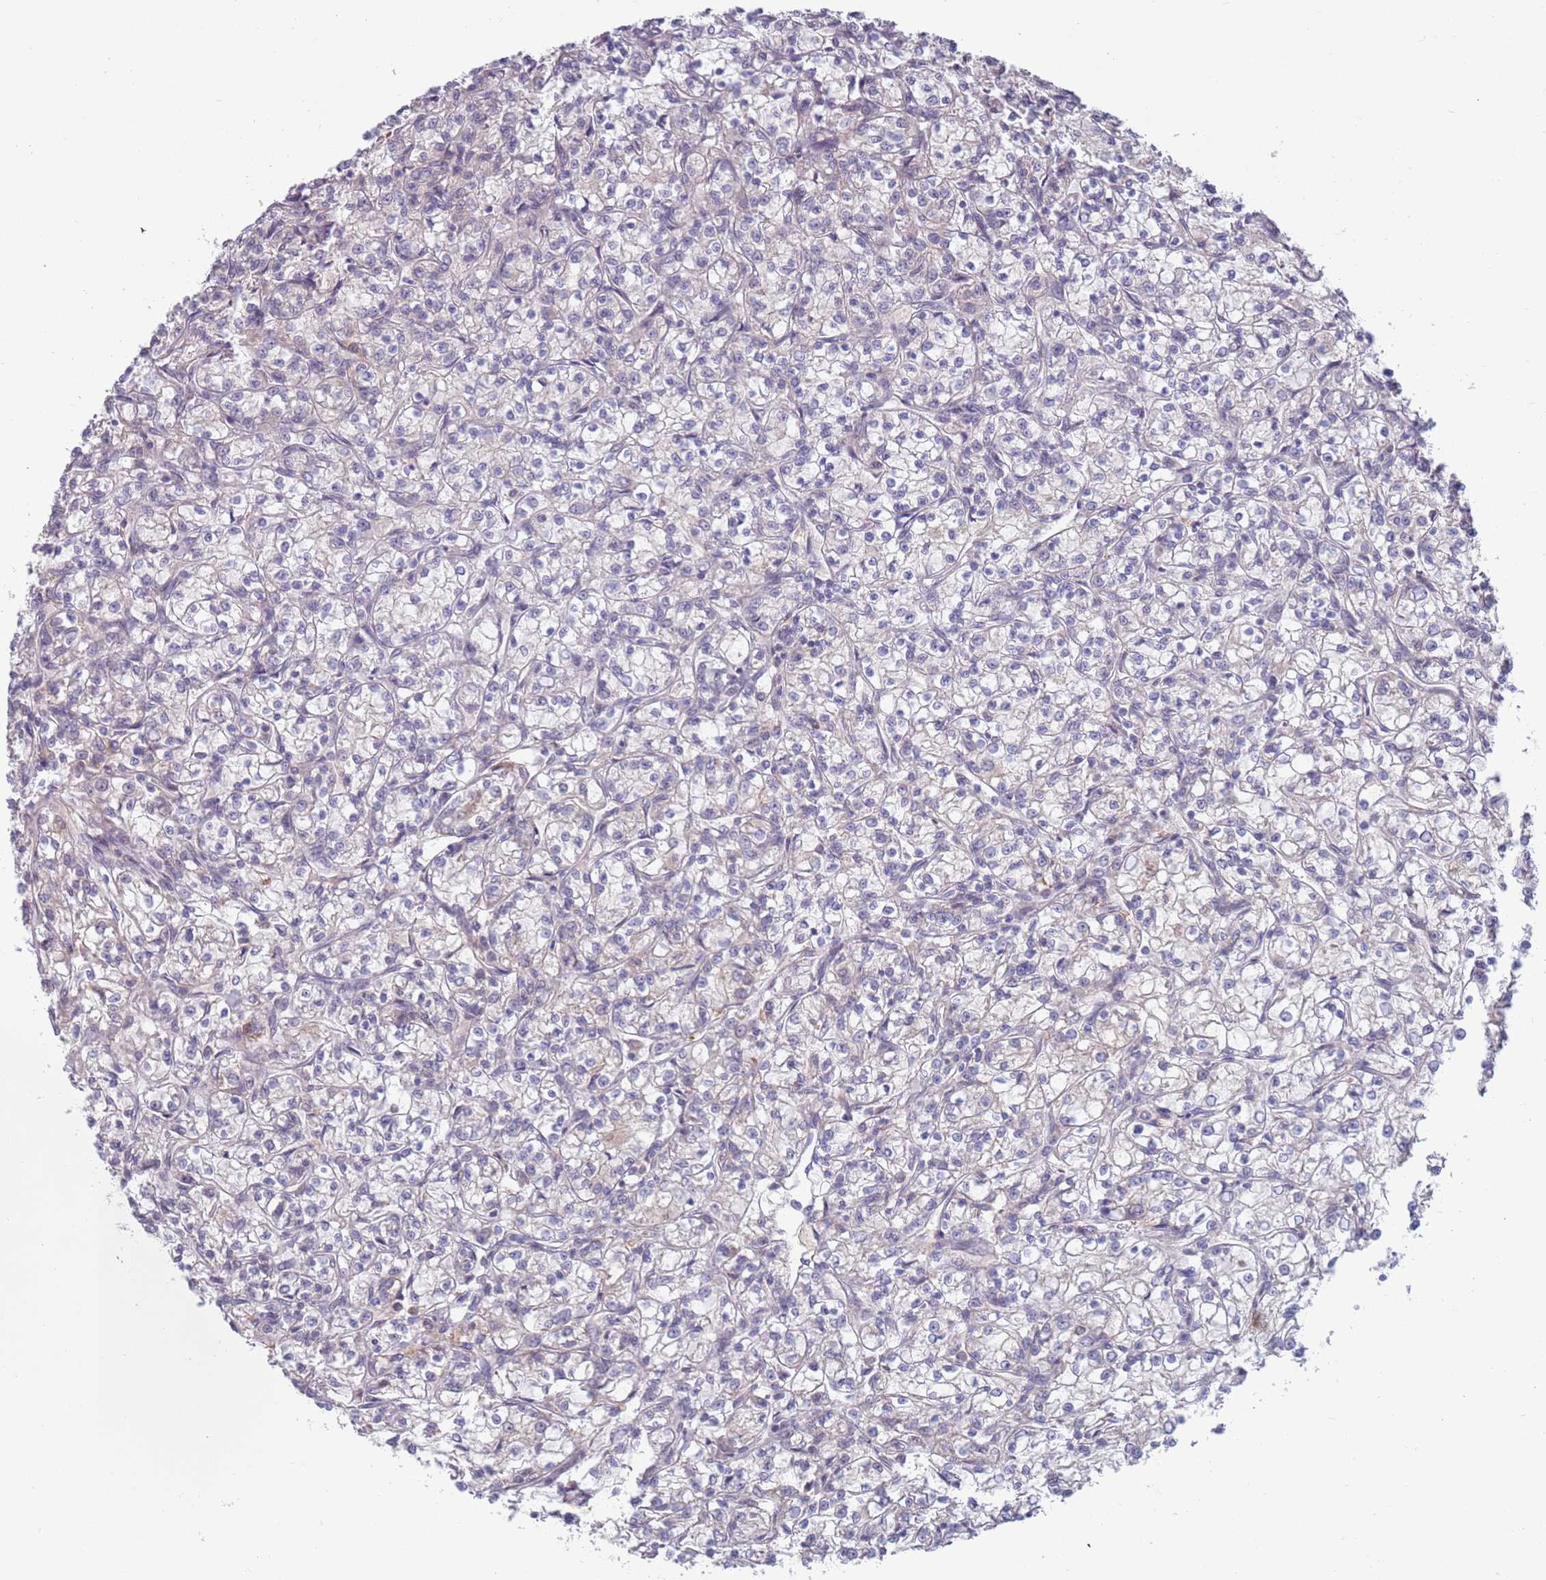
{"staining": {"intensity": "weak", "quantity": "<25%", "location": "cytoplasmic/membranous"}, "tissue": "renal cancer", "cell_type": "Tumor cells", "image_type": "cancer", "snomed": [{"axis": "morphology", "description": "Adenocarcinoma, NOS"}, {"axis": "topography", "description": "Kidney"}], "caption": "A photomicrograph of renal cancer (adenocarcinoma) stained for a protein displays no brown staining in tumor cells.", "gene": "CLNS1A", "patient": {"sex": "female", "age": 59}}